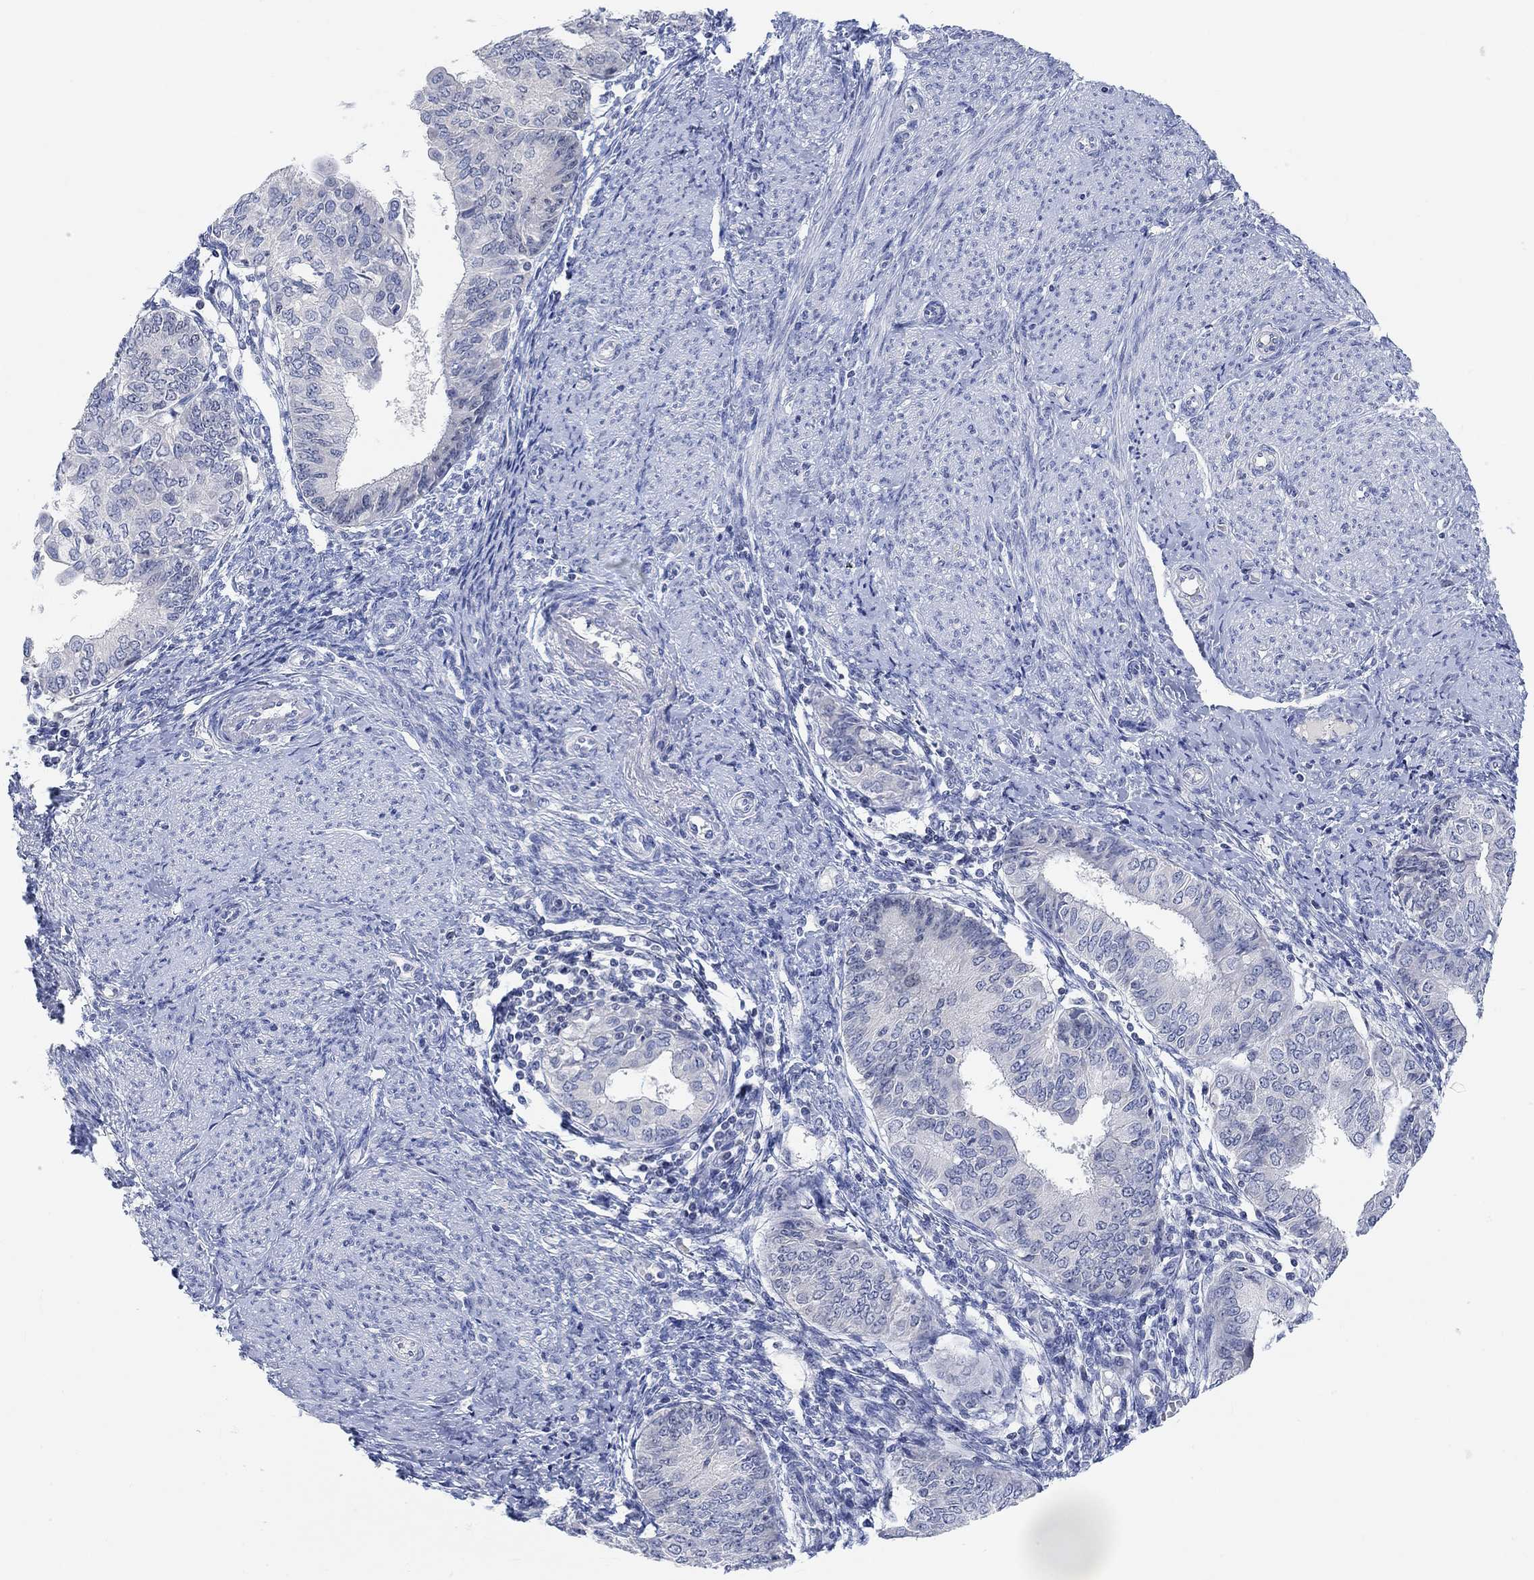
{"staining": {"intensity": "negative", "quantity": "none", "location": "none"}, "tissue": "endometrial cancer", "cell_type": "Tumor cells", "image_type": "cancer", "snomed": [{"axis": "morphology", "description": "Adenocarcinoma, NOS"}, {"axis": "topography", "description": "Endometrium"}], "caption": "IHC photomicrograph of neoplastic tissue: endometrial adenocarcinoma stained with DAB (3,3'-diaminobenzidine) reveals no significant protein positivity in tumor cells.", "gene": "ATP6V1E2", "patient": {"sex": "female", "age": 68}}